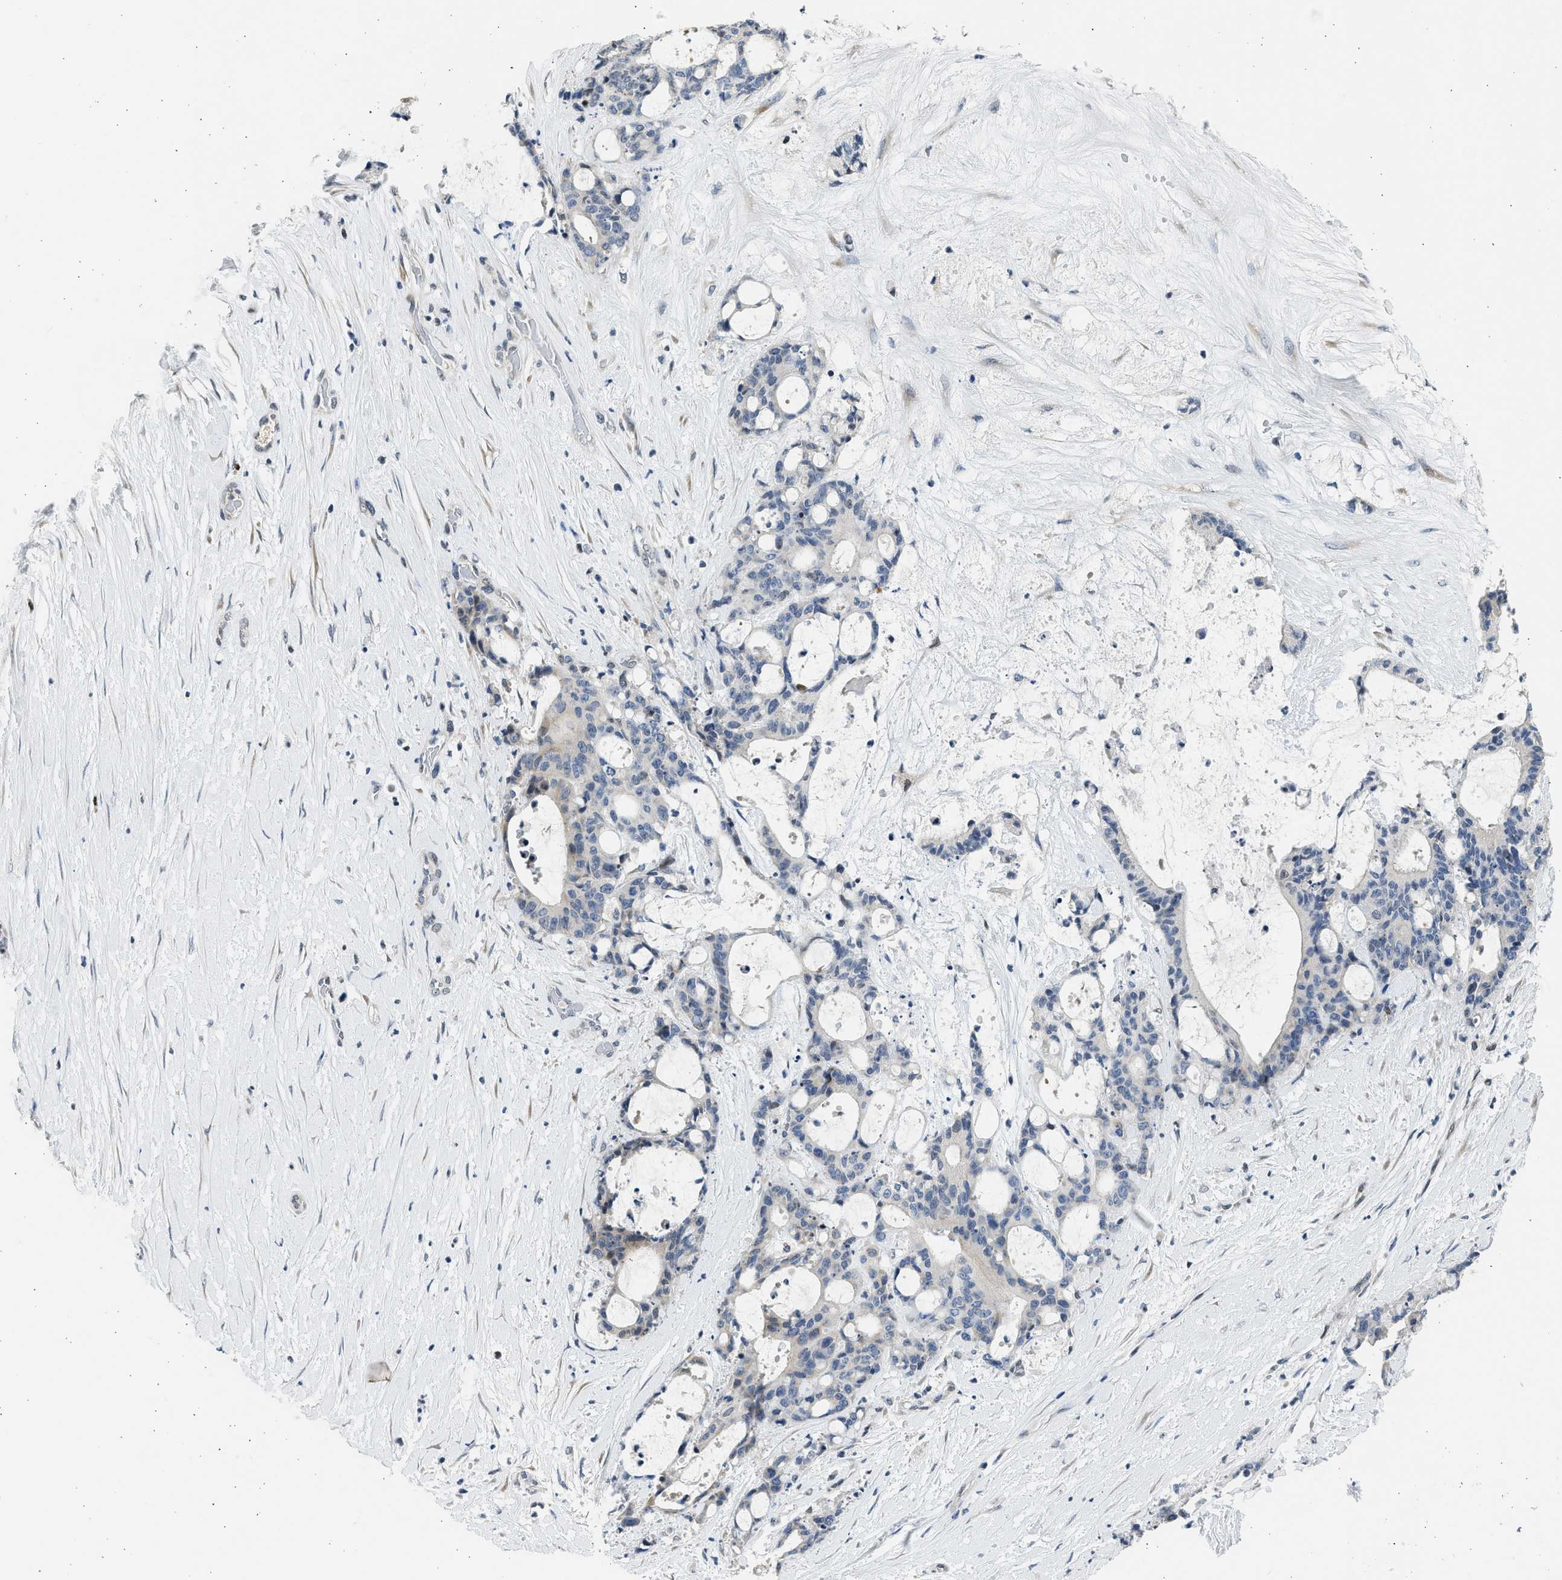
{"staining": {"intensity": "negative", "quantity": "none", "location": "none"}, "tissue": "liver cancer", "cell_type": "Tumor cells", "image_type": "cancer", "snomed": [{"axis": "morphology", "description": "Cholangiocarcinoma"}, {"axis": "topography", "description": "Liver"}], "caption": "The photomicrograph demonstrates no staining of tumor cells in liver cancer.", "gene": "HMGN3", "patient": {"sex": "female", "age": 73}}